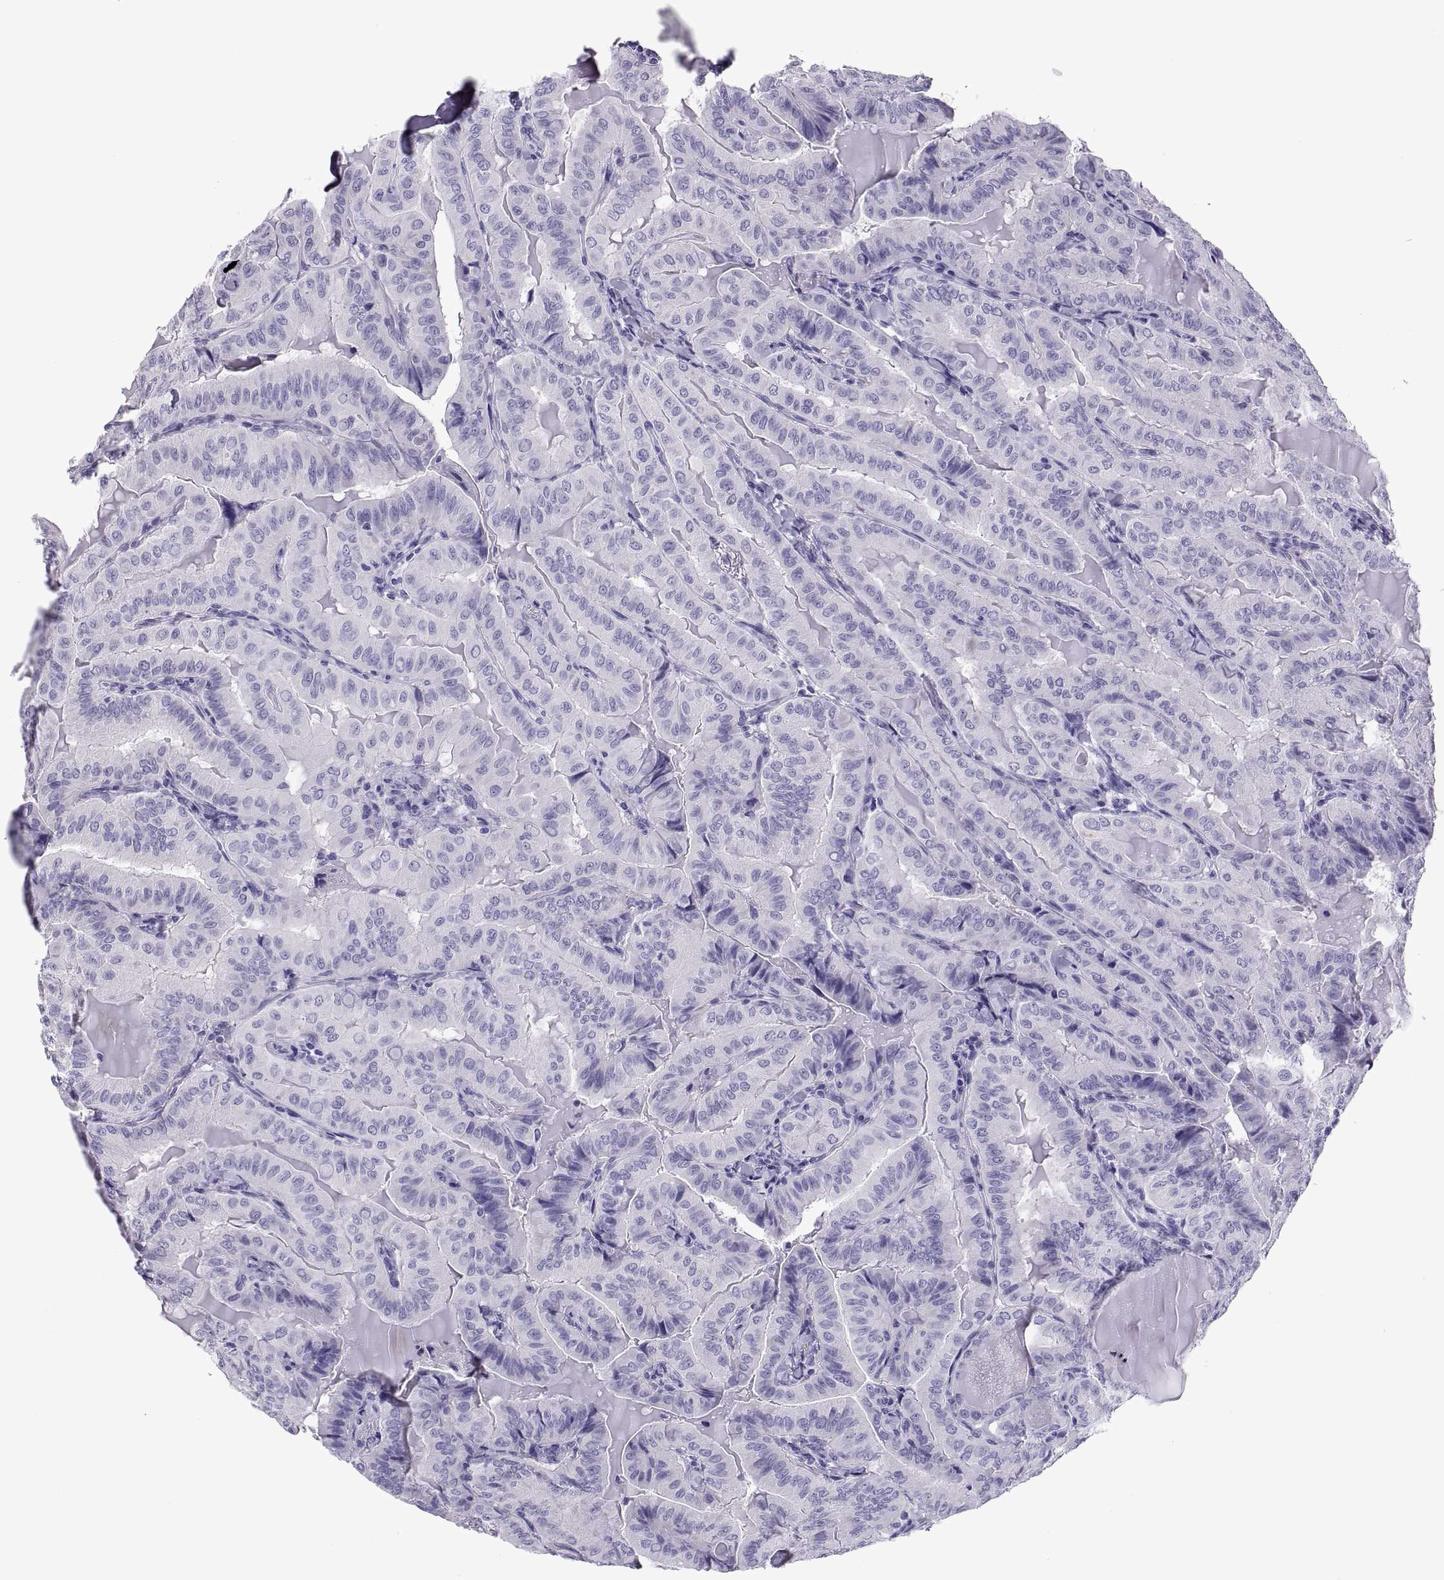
{"staining": {"intensity": "negative", "quantity": "none", "location": "none"}, "tissue": "thyroid cancer", "cell_type": "Tumor cells", "image_type": "cancer", "snomed": [{"axis": "morphology", "description": "Papillary adenocarcinoma, NOS"}, {"axis": "topography", "description": "Thyroid gland"}], "caption": "Micrograph shows no protein staining in tumor cells of thyroid cancer tissue.", "gene": "RGS20", "patient": {"sex": "female", "age": 68}}